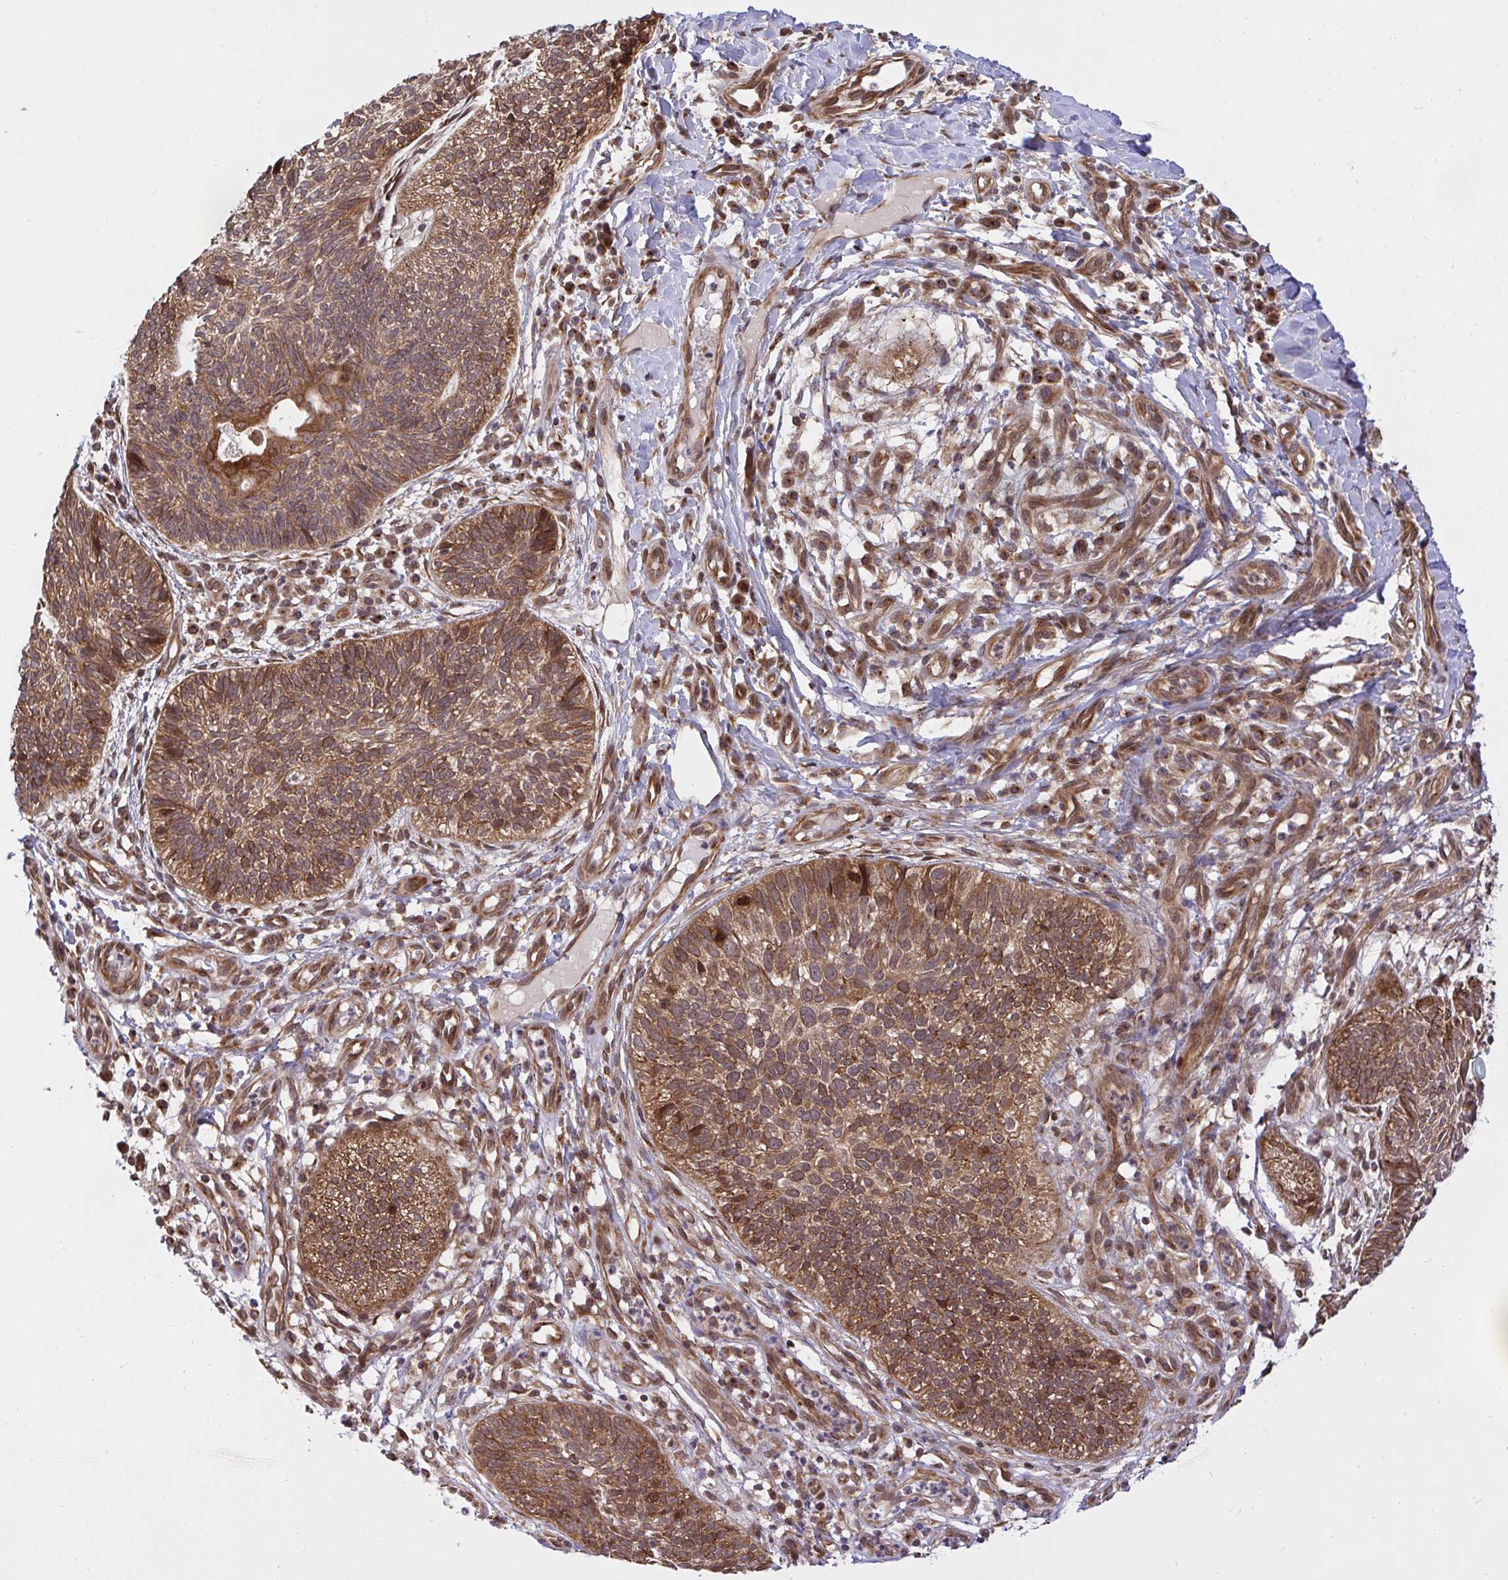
{"staining": {"intensity": "moderate", "quantity": ">75%", "location": "cytoplasmic/membranous"}, "tissue": "skin cancer", "cell_type": "Tumor cells", "image_type": "cancer", "snomed": [{"axis": "morphology", "description": "Basal cell carcinoma"}, {"axis": "topography", "description": "Skin"}, {"axis": "topography", "description": "Skin of leg"}], "caption": "Immunohistochemical staining of skin cancer (basal cell carcinoma) shows medium levels of moderate cytoplasmic/membranous protein positivity in approximately >75% of tumor cells.", "gene": "ERI1", "patient": {"sex": "female", "age": 87}}